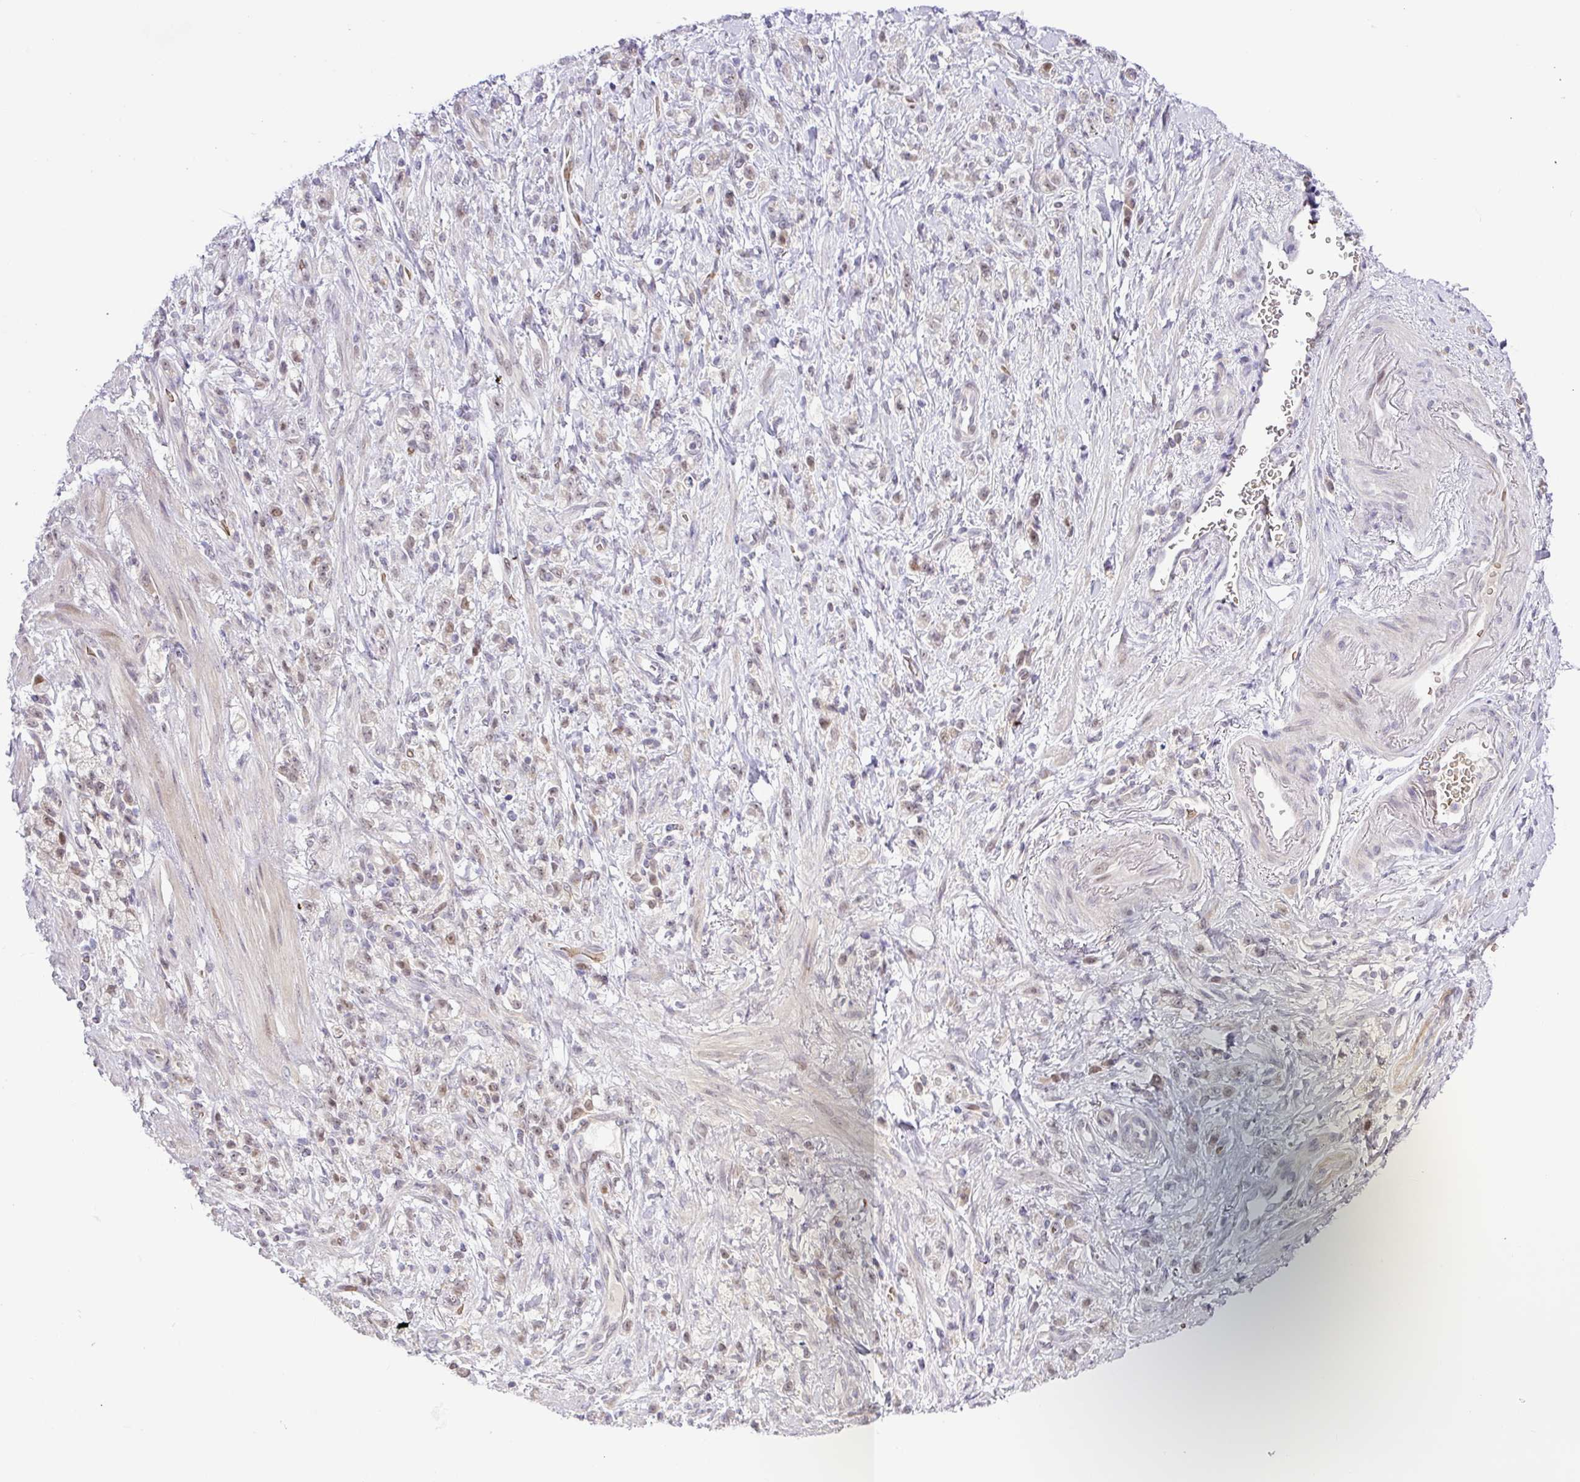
{"staining": {"intensity": "moderate", "quantity": "<25%", "location": "nuclear"}, "tissue": "stomach cancer", "cell_type": "Tumor cells", "image_type": "cancer", "snomed": [{"axis": "morphology", "description": "Adenocarcinoma, NOS"}, {"axis": "topography", "description": "Stomach"}], "caption": "Protein staining reveals moderate nuclear positivity in about <25% of tumor cells in stomach cancer (adenocarcinoma).", "gene": "PARP2", "patient": {"sex": "male", "age": 77}}